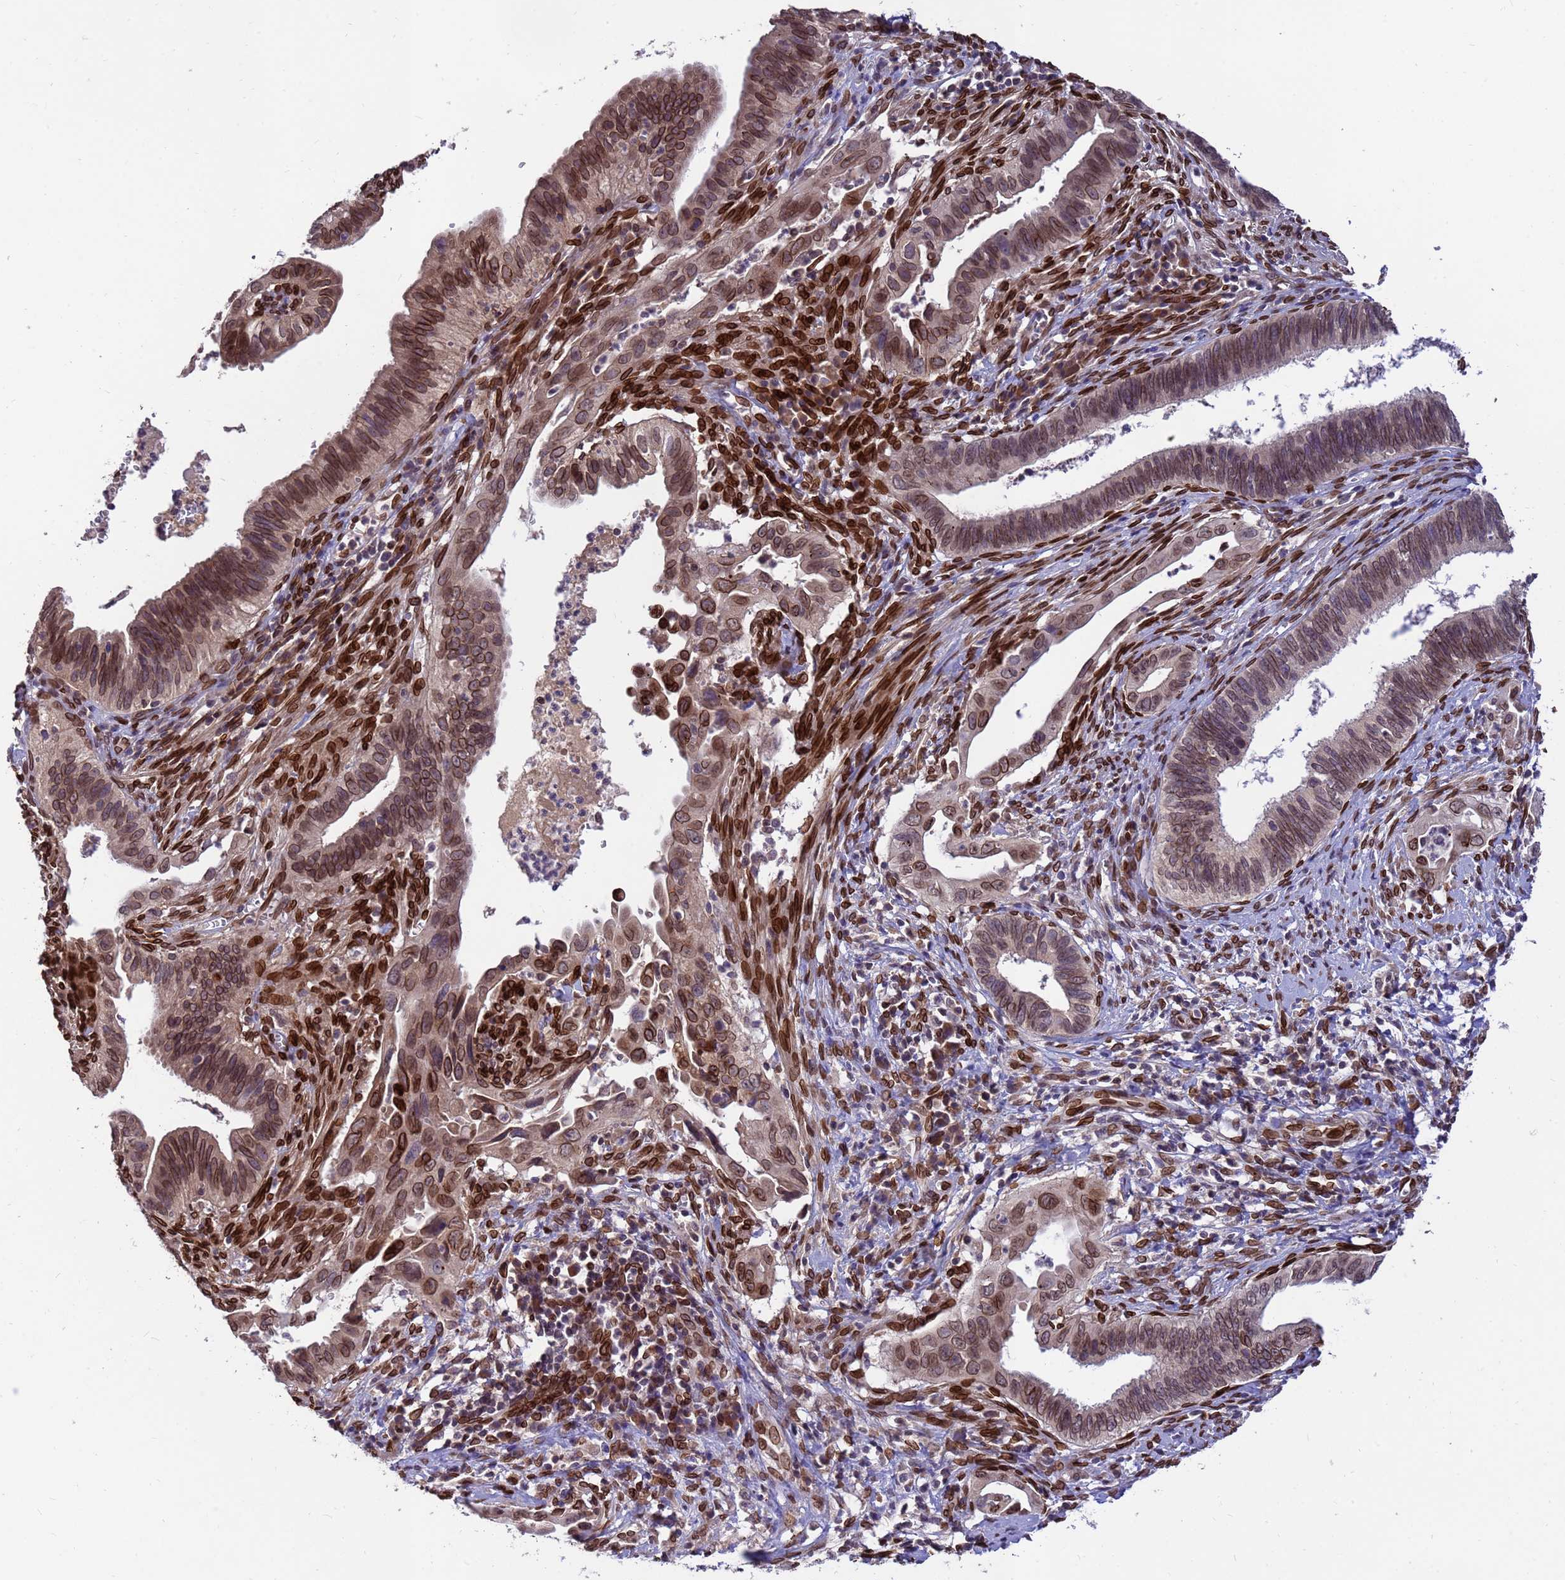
{"staining": {"intensity": "moderate", "quantity": ">75%", "location": "cytoplasmic/membranous,nuclear"}, "tissue": "cervical cancer", "cell_type": "Tumor cells", "image_type": "cancer", "snomed": [{"axis": "morphology", "description": "Adenocarcinoma, NOS"}, {"axis": "topography", "description": "Cervix"}], "caption": "Immunohistochemistry micrograph of human adenocarcinoma (cervical) stained for a protein (brown), which demonstrates medium levels of moderate cytoplasmic/membranous and nuclear positivity in about >75% of tumor cells.", "gene": "GPR135", "patient": {"sex": "female", "age": 42}}